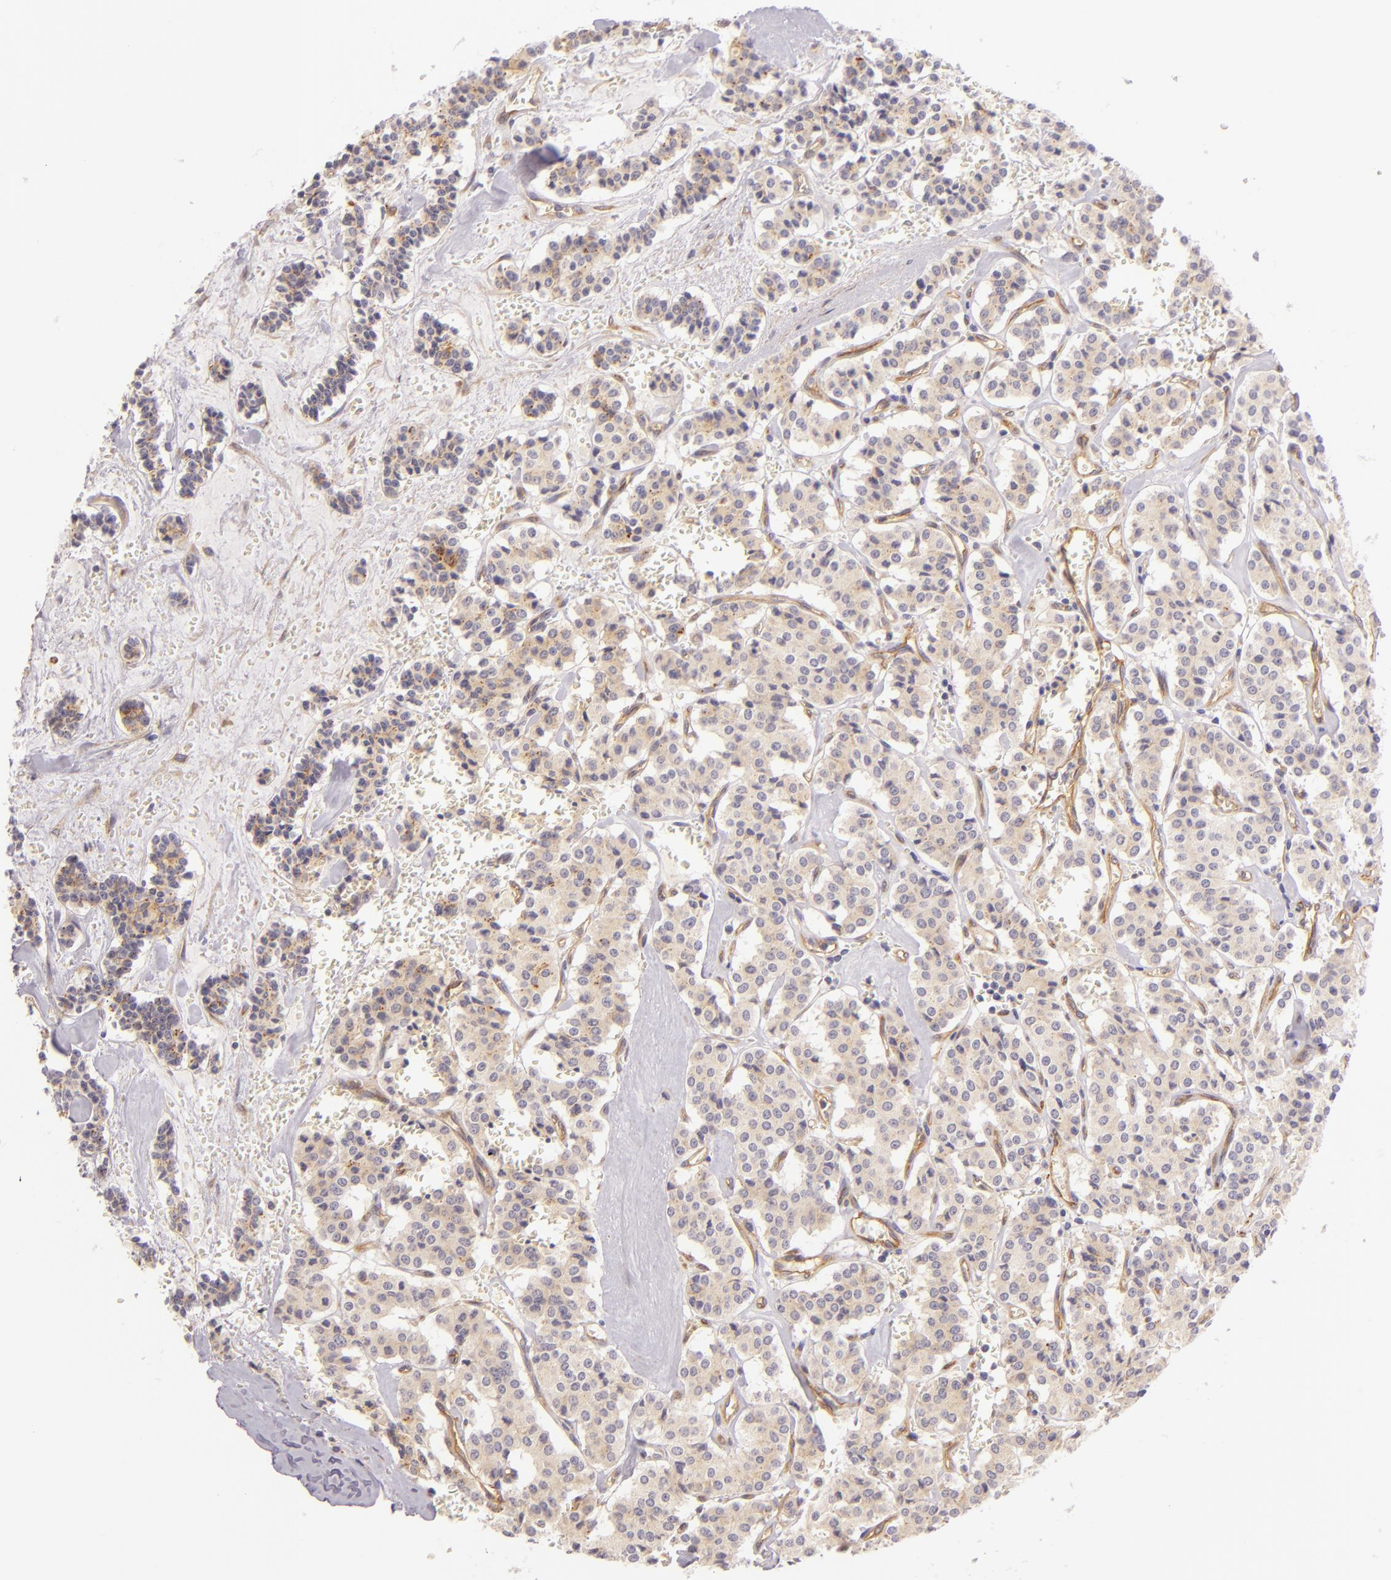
{"staining": {"intensity": "weak", "quantity": "25%-75%", "location": "cytoplasmic/membranous"}, "tissue": "carcinoid", "cell_type": "Tumor cells", "image_type": "cancer", "snomed": [{"axis": "morphology", "description": "Carcinoid, malignant, NOS"}, {"axis": "topography", "description": "Bronchus"}], "caption": "Immunohistochemistry of human carcinoid (malignant) reveals low levels of weak cytoplasmic/membranous expression in approximately 25%-75% of tumor cells.", "gene": "CTSF", "patient": {"sex": "male", "age": 55}}